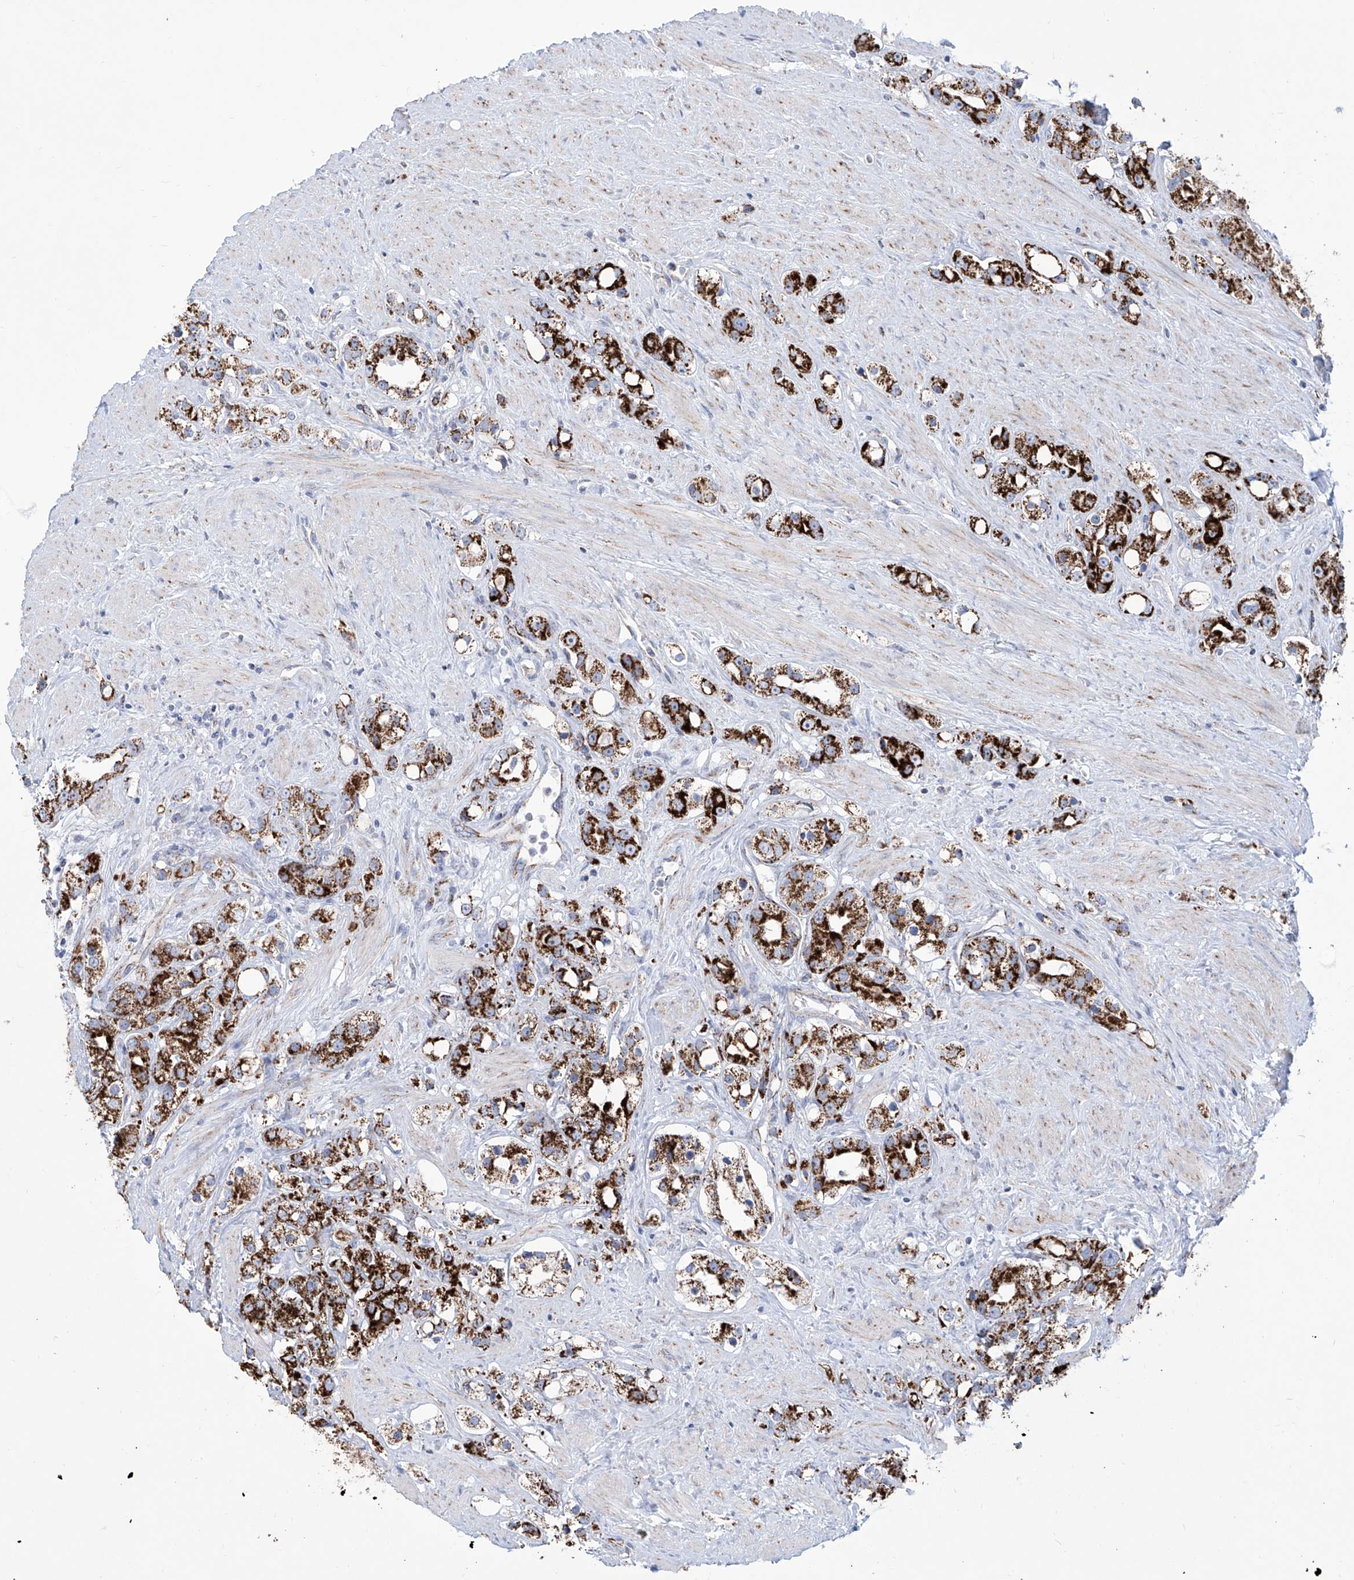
{"staining": {"intensity": "strong", "quantity": ">75%", "location": "cytoplasmic/membranous"}, "tissue": "prostate cancer", "cell_type": "Tumor cells", "image_type": "cancer", "snomed": [{"axis": "morphology", "description": "Adenocarcinoma, NOS"}, {"axis": "topography", "description": "Prostate"}], "caption": "IHC histopathology image of adenocarcinoma (prostate) stained for a protein (brown), which shows high levels of strong cytoplasmic/membranous positivity in approximately >75% of tumor cells.", "gene": "ALDH6A1", "patient": {"sex": "male", "age": 79}}